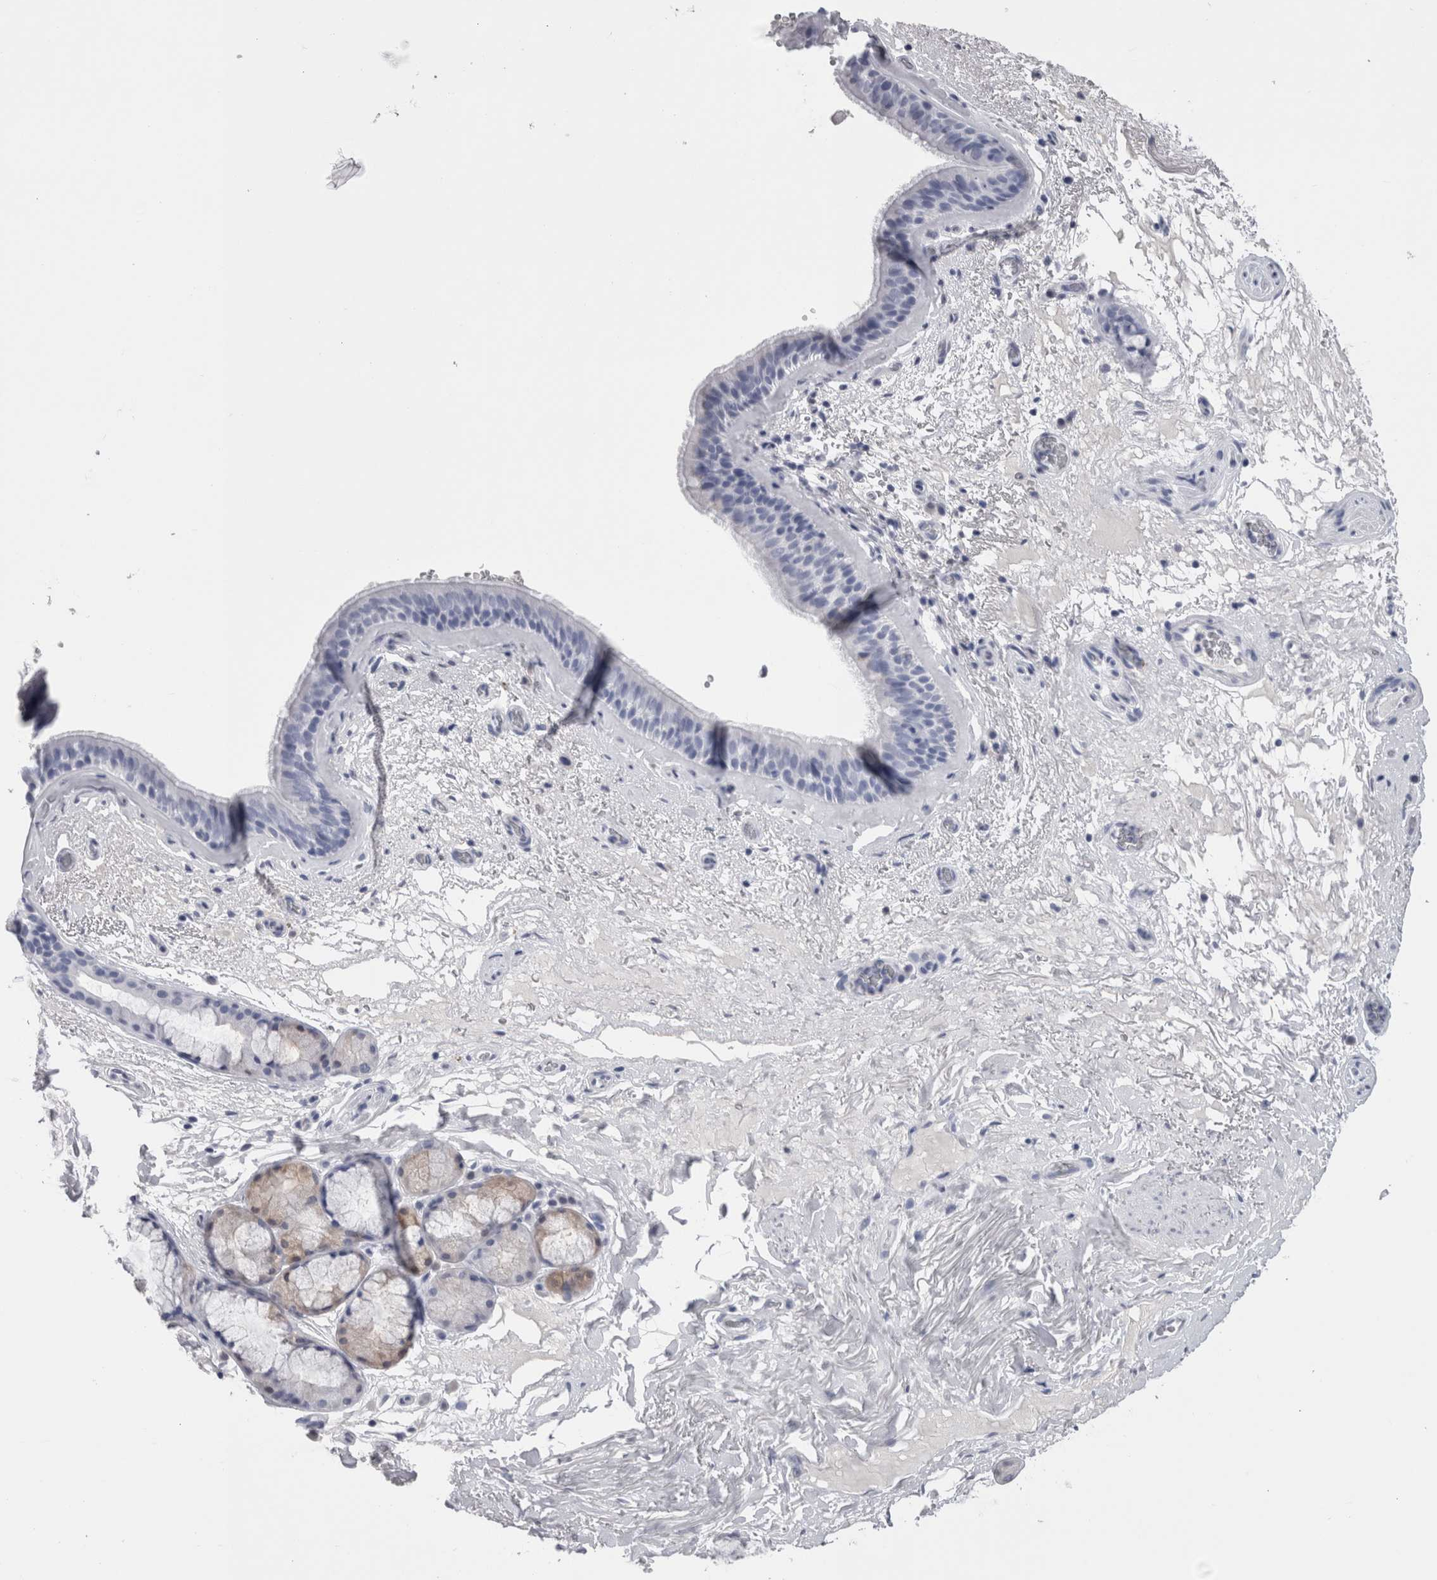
{"staining": {"intensity": "negative", "quantity": "none", "location": "none"}, "tissue": "bronchus", "cell_type": "Respiratory epithelial cells", "image_type": "normal", "snomed": [{"axis": "morphology", "description": "Normal tissue, NOS"}, {"axis": "topography", "description": "Cartilage tissue"}], "caption": "Immunohistochemical staining of unremarkable bronchus demonstrates no significant positivity in respiratory epithelial cells. (Immunohistochemistry, brightfield microscopy, high magnification).", "gene": "CA8", "patient": {"sex": "female", "age": 63}}